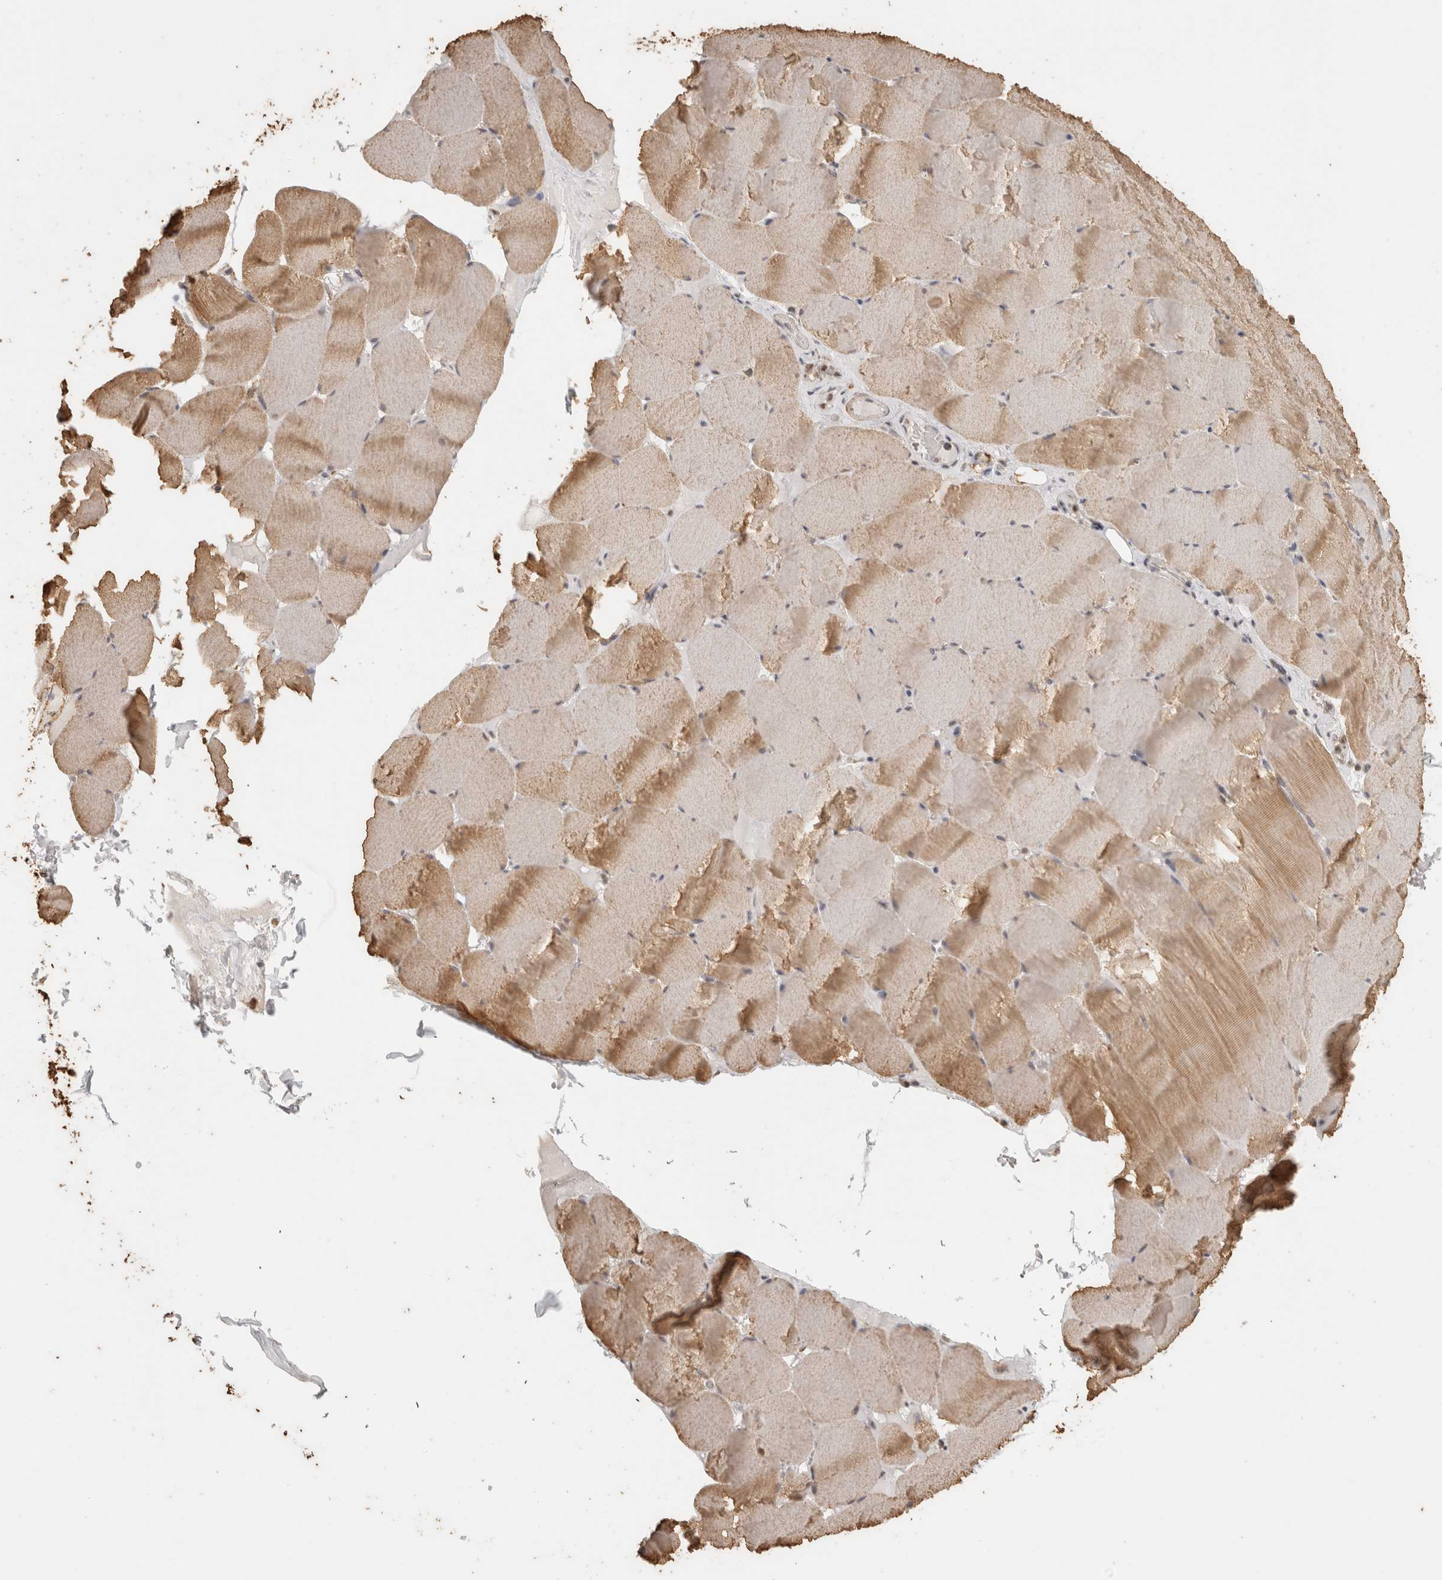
{"staining": {"intensity": "moderate", "quantity": ">75%", "location": "cytoplasmic/membranous"}, "tissue": "skeletal muscle", "cell_type": "Myocytes", "image_type": "normal", "snomed": [{"axis": "morphology", "description": "Normal tissue, NOS"}, {"axis": "topography", "description": "Skeletal muscle"}], "caption": "Protein staining by immunohistochemistry demonstrates moderate cytoplasmic/membranous positivity in approximately >75% of myocytes in normal skeletal muscle. Using DAB (3,3'-diaminobenzidine) (brown) and hematoxylin (blue) stains, captured at high magnification using brightfield microscopy.", "gene": "BNIP3L", "patient": {"sex": "male", "age": 62}}